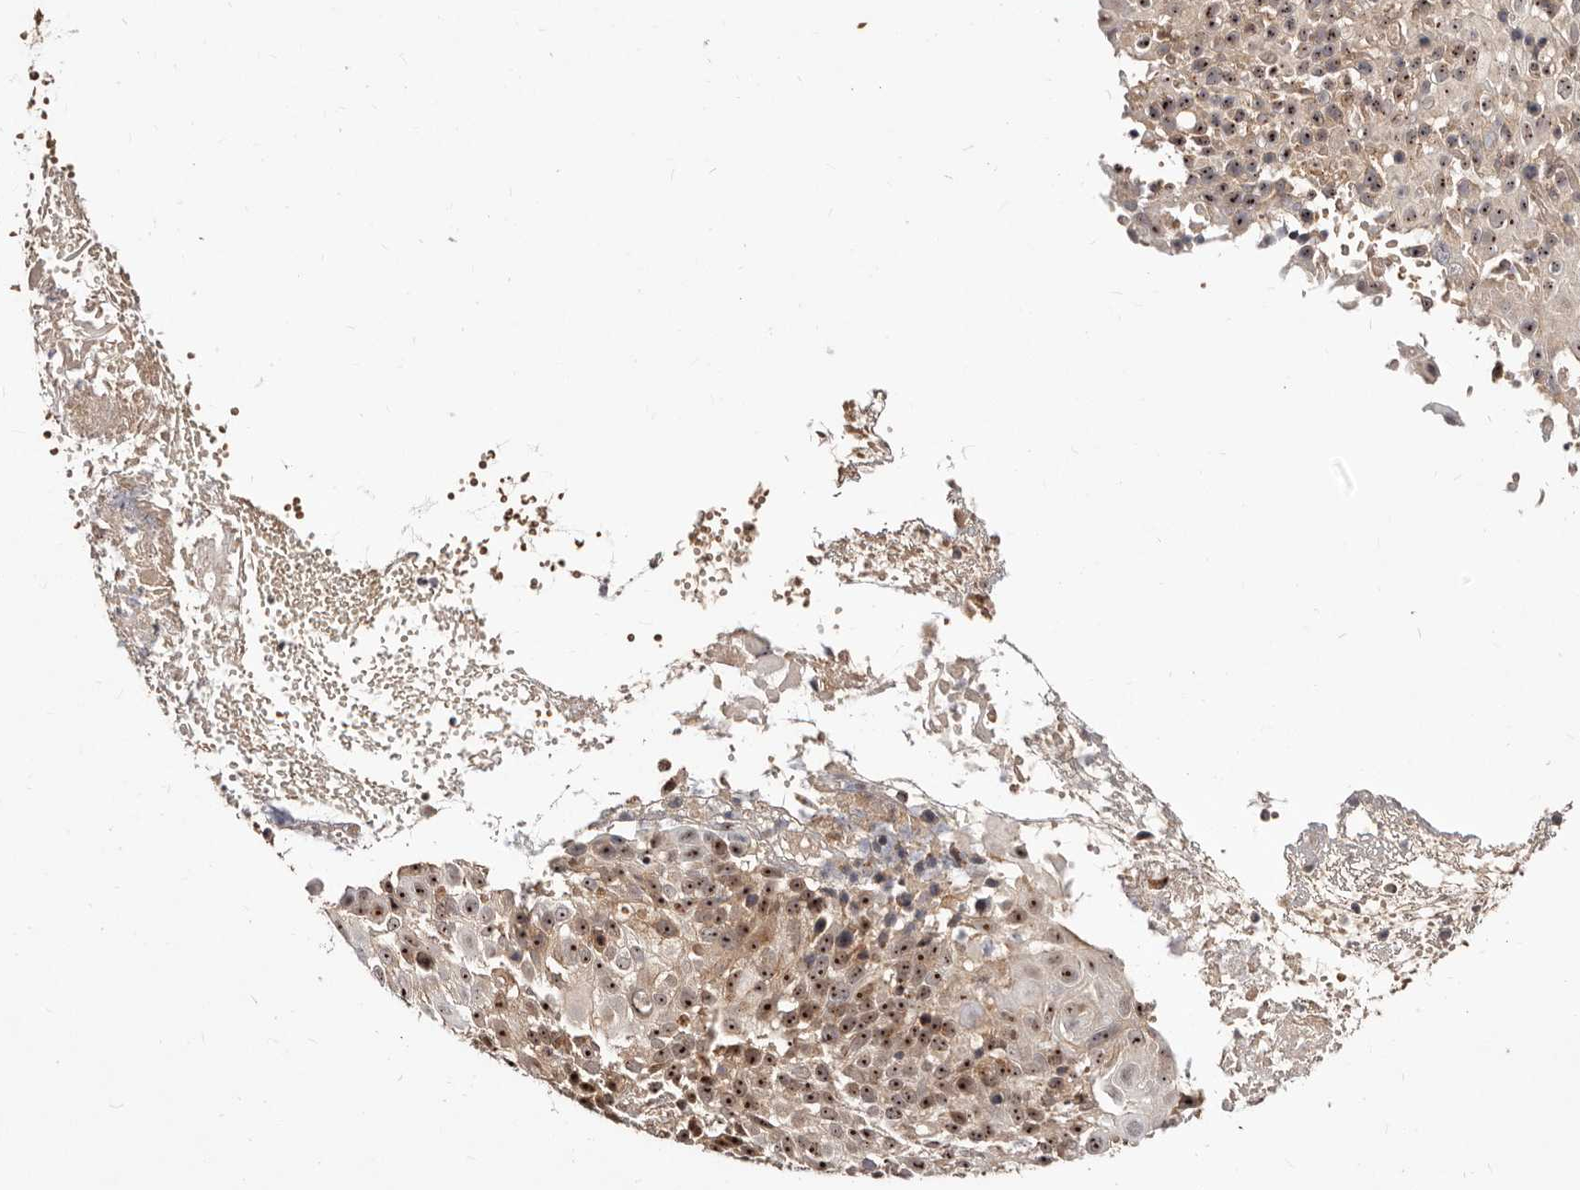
{"staining": {"intensity": "strong", "quantity": ">75%", "location": "cytoplasmic/membranous,nuclear"}, "tissue": "cervical cancer", "cell_type": "Tumor cells", "image_type": "cancer", "snomed": [{"axis": "morphology", "description": "Squamous cell carcinoma, NOS"}, {"axis": "topography", "description": "Cervix"}], "caption": "Squamous cell carcinoma (cervical) stained with DAB (3,3'-diaminobenzidine) immunohistochemistry displays high levels of strong cytoplasmic/membranous and nuclear expression in approximately >75% of tumor cells.", "gene": "APOL6", "patient": {"sex": "female", "age": 74}}